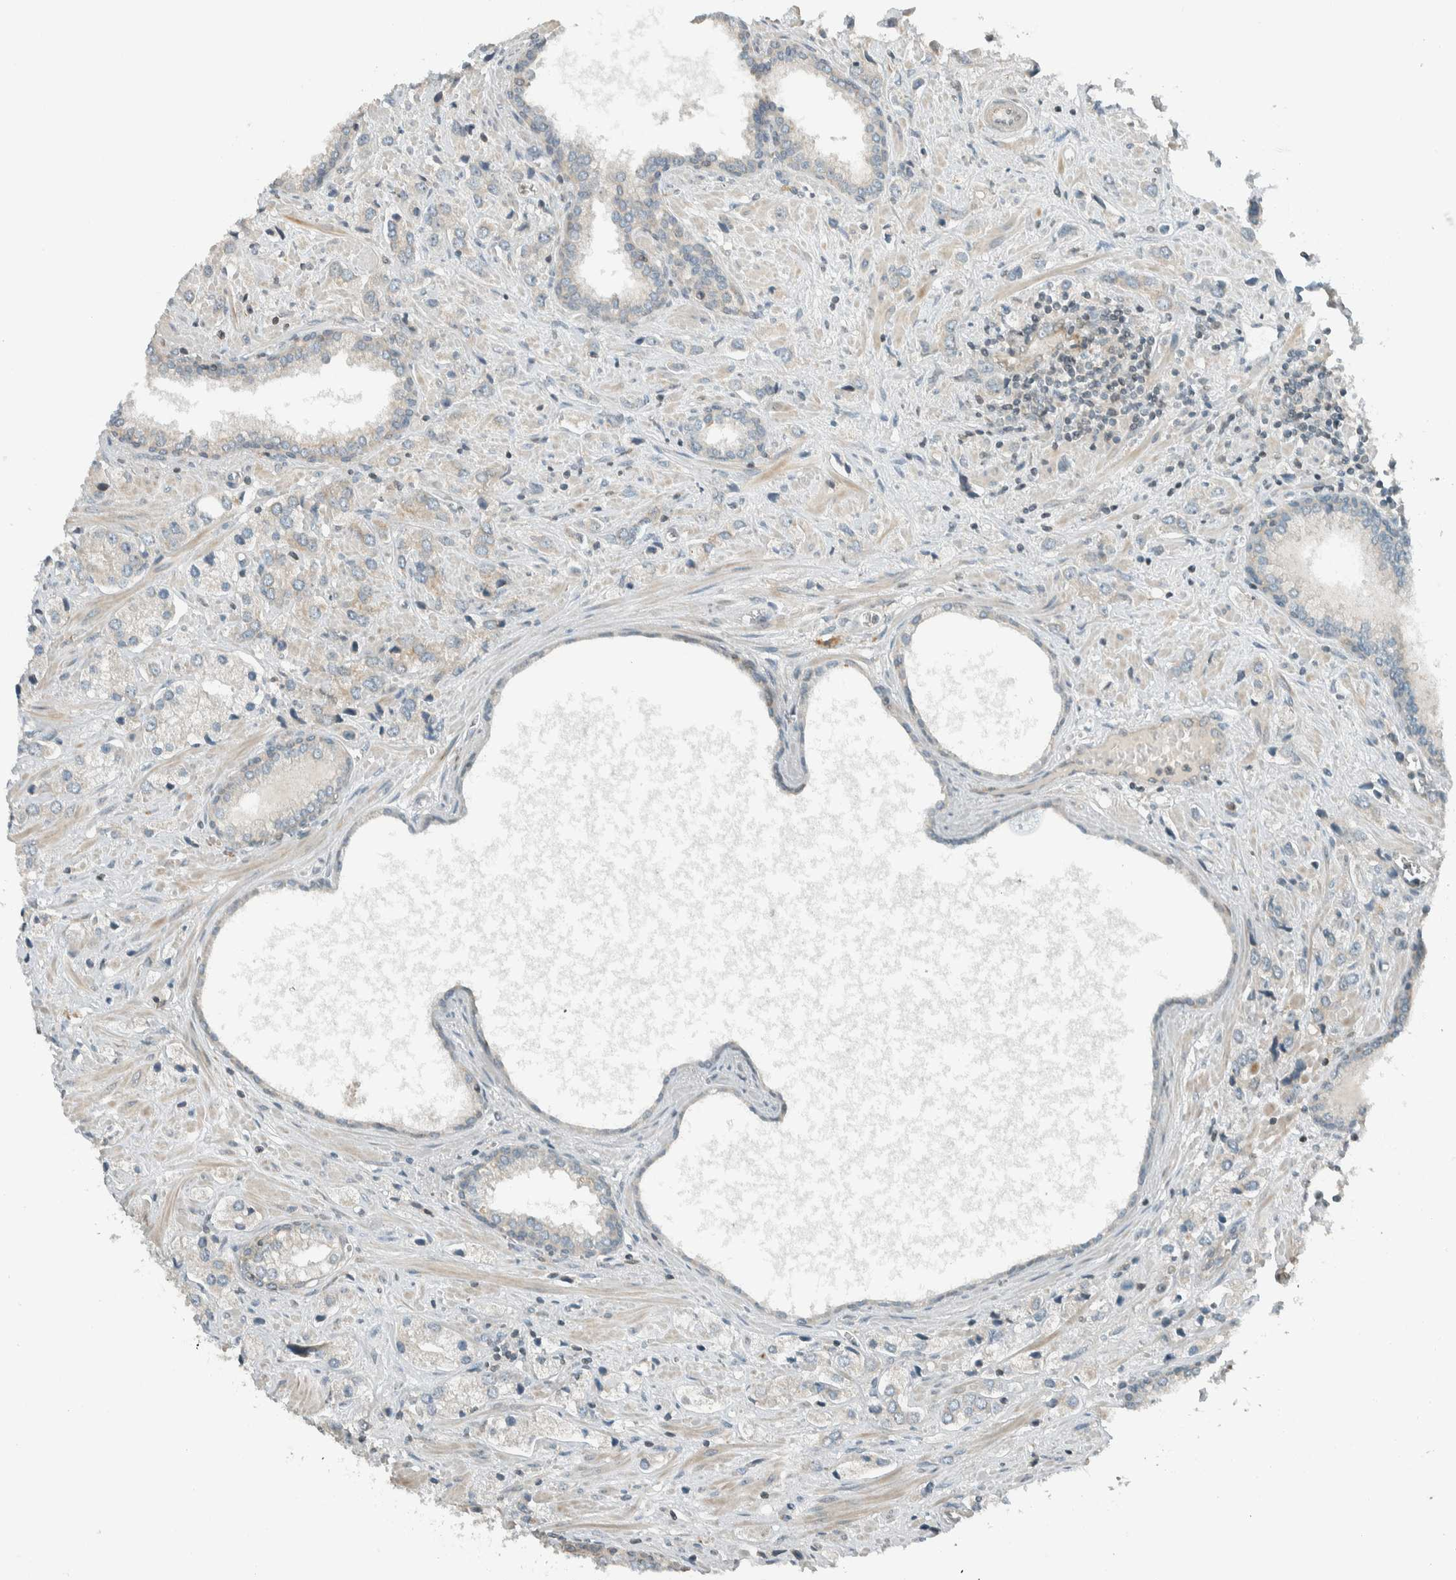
{"staining": {"intensity": "negative", "quantity": "none", "location": "none"}, "tissue": "prostate cancer", "cell_type": "Tumor cells", "image_type": "cancer", "snomed": [{"axis": "morphology", "description": "Adenocarcinoma, High grade"}, {"axis": "topography", "description": "Prostate"}], "caption": "The immunohistochemistry (IHC) micrograph has no significant staining in tumor cells of prostate cancer tissue.", "gene": "SEL1L", "patient": {"sex": "male", "age": 66}}